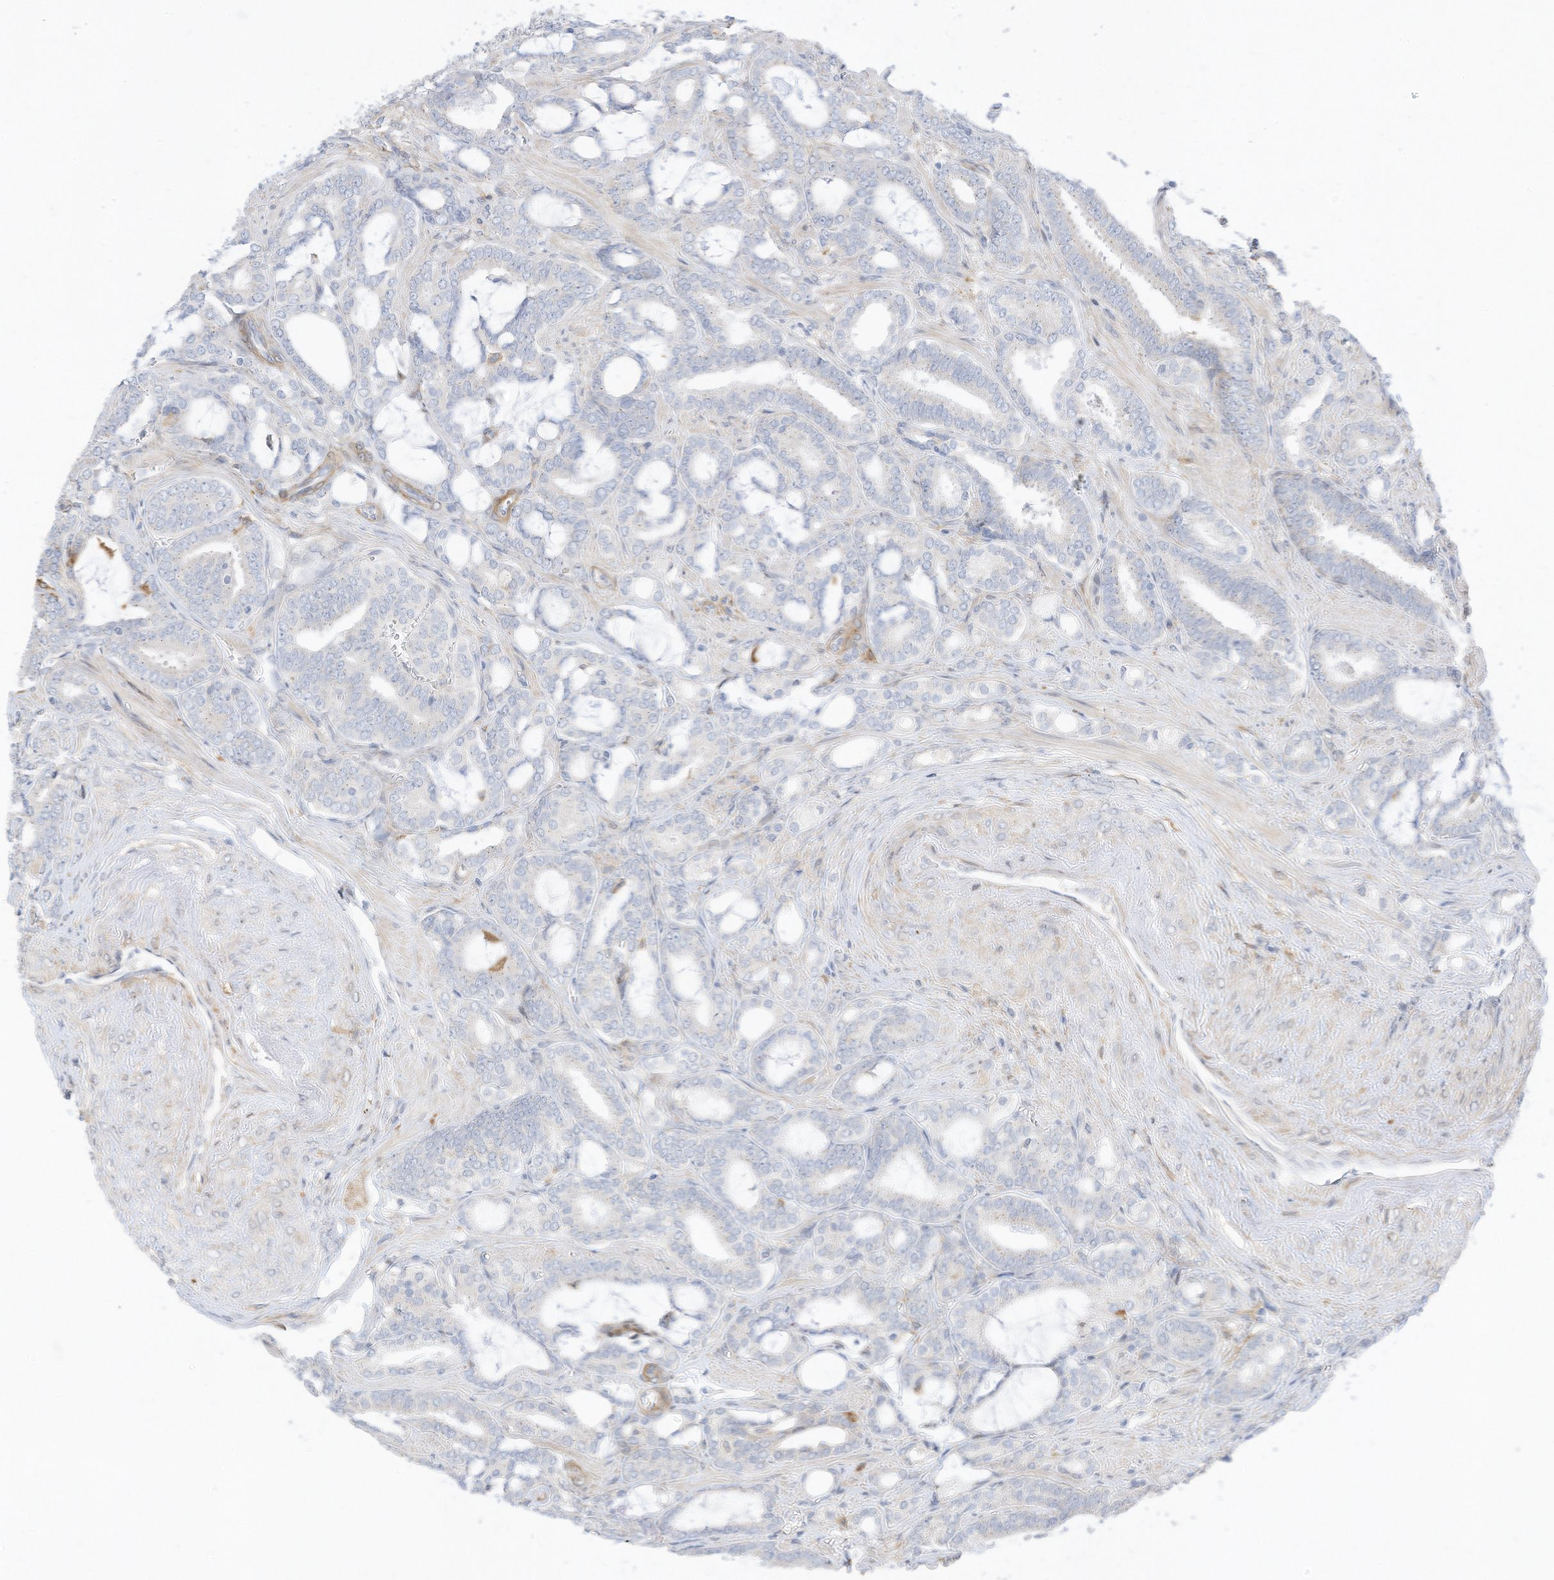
{"staining": {"intensity": "negative", "quantity": "none", "location": "none"}, "tissue": "prostate cancer", "cell_type": "Tumor cells", "image_type": "cancer", "snomed": [{"axis": "morphology", "description": "Adenocarcinoma, High grade"}, {"axis": "topography", "description": "Prostate and seminal vesicle, NOS"}], "caption": "Photomicrograph shows no protein expression in tumor cells of prostate high-grade adenocarcinoma tissue.", "gene": "ATP13A1", "patient": {"sex": "male", "age": 67}}